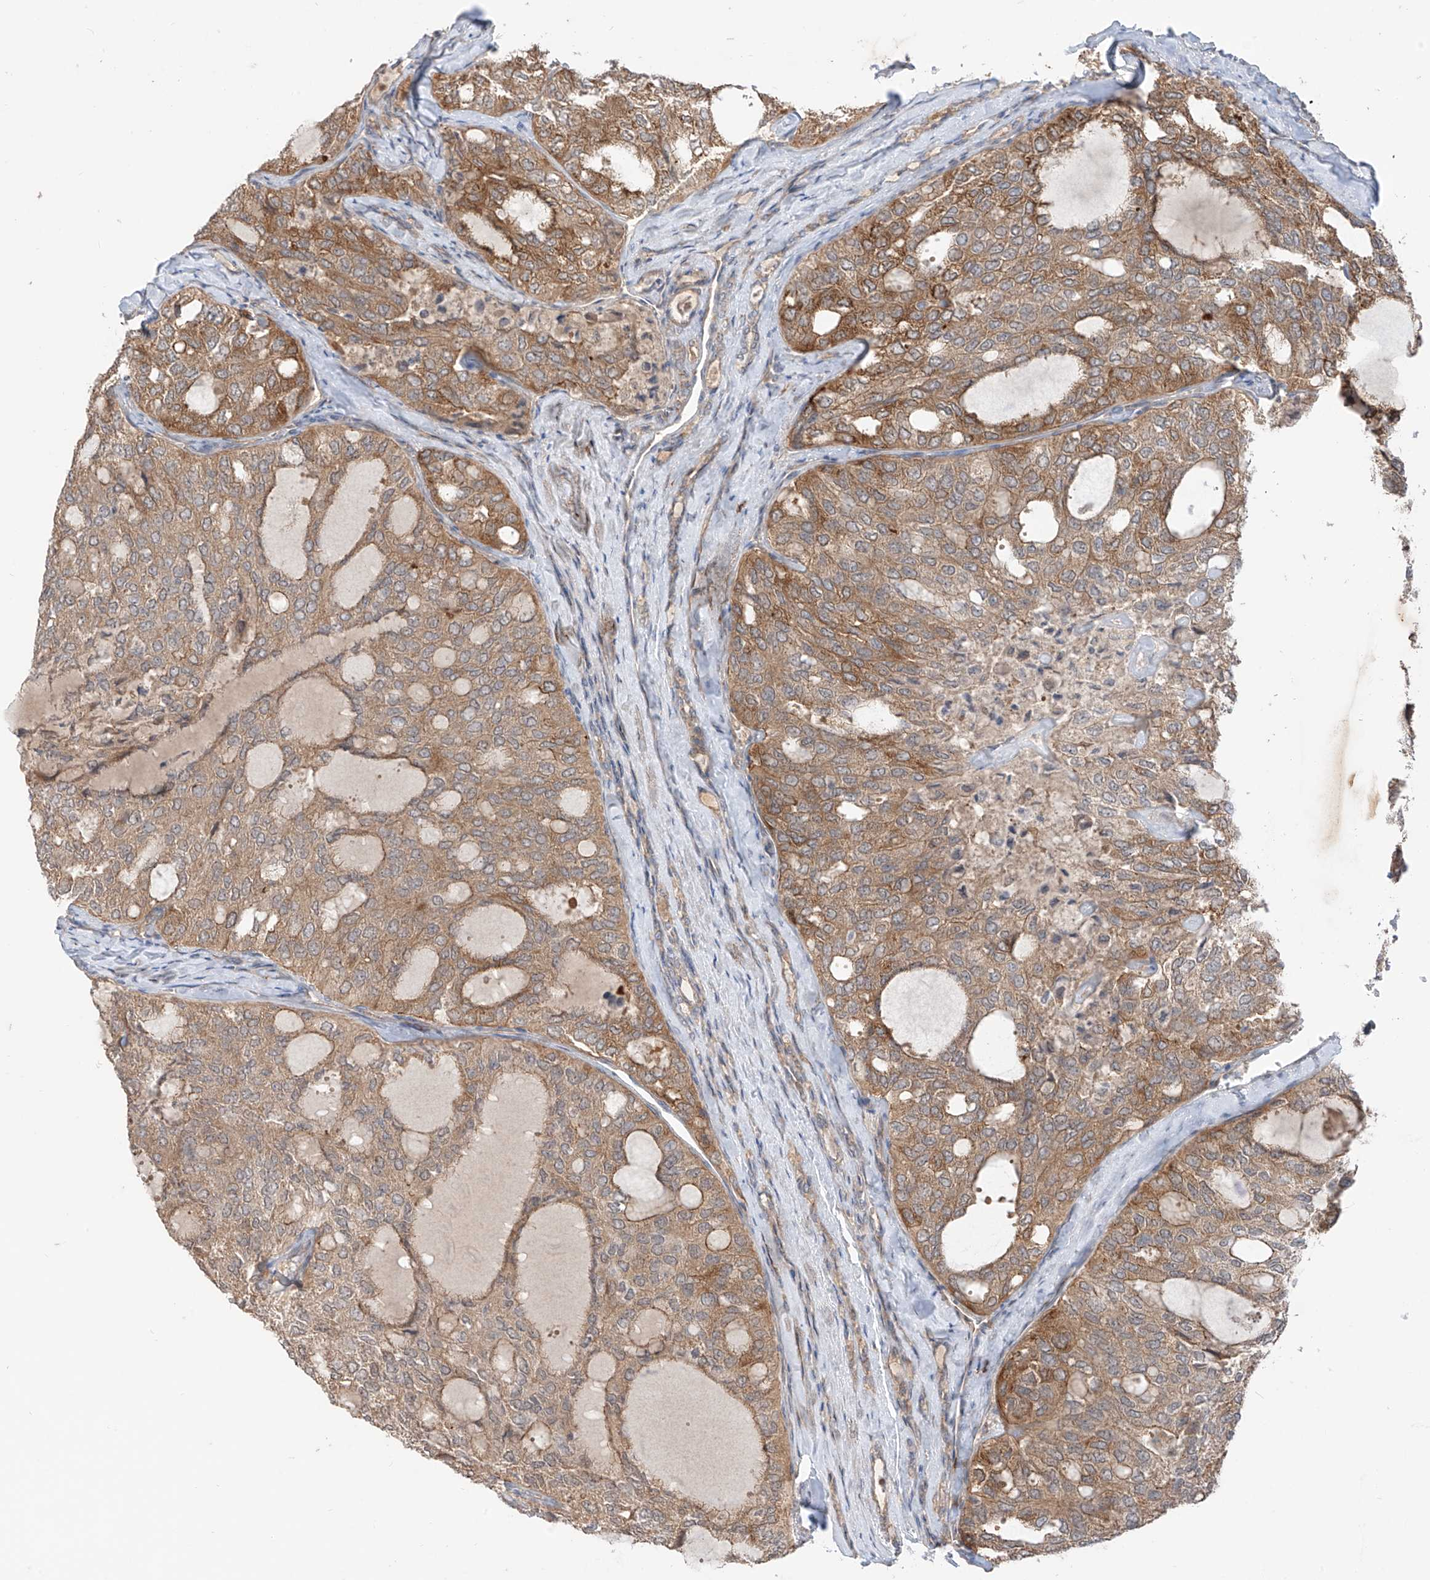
{"staining": {"intensity": "moderate", "quantity": ">75%", "location": "cytoplasmic/membranous"}, "tissue": "thyroid cancer", "cell_type": "Tumor cells", "image_type": "cancer", "snomed": [{"axis": "morphology", "description": "Follicular adenoma carcinoma, NOS"}, {"axis": "topography", "description": "Thyroid gland"}], "caption": "Thyroid cancer stained with a brown dye demonstrates moderate cytoplasmic/membranous positive positivity in about >75% of tumor cells.", "gene": "MTUS2", "patient": {"sex": "male", "age": 75}}